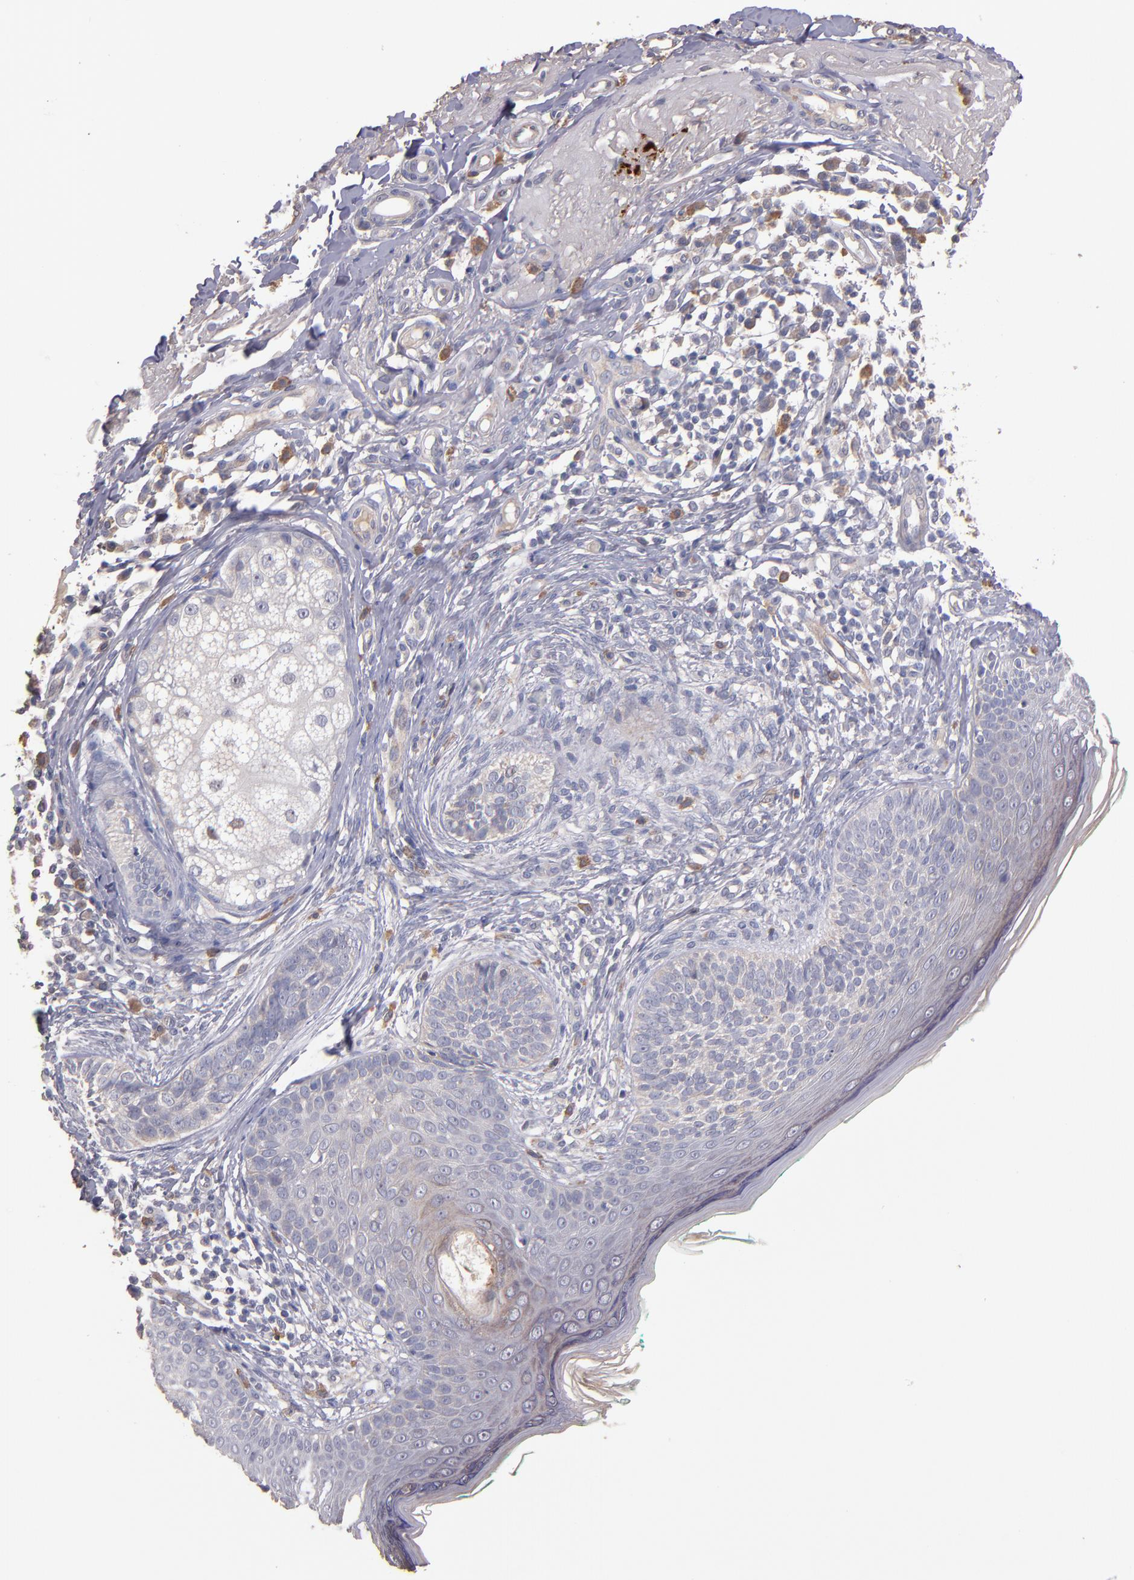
{"staining": {"intensity": "weak", "quantity": "<25%", "location": "cytoplasmic/membranous"}, "tissue": "skin cancer", "cell_type": "Tumor cells", "image_type": "cancer", "snomed": [{"axis": "morphology", "description": "Normal tissue, NOS"}, {"axis": "morphology", "description": "Basal cell carcinoma"}, {"axis": "topography", "description": "Skin"}], "caption": "This is a image of IHC staining of skin cancer (basal cell carcinoma), which shows no expression in tumor cells. (Immunohistochemistry (ihc), brightfield microscopy, high magnification).", "gene": "MAGEE1", "patient": {"sex": "male", "age": 76}}